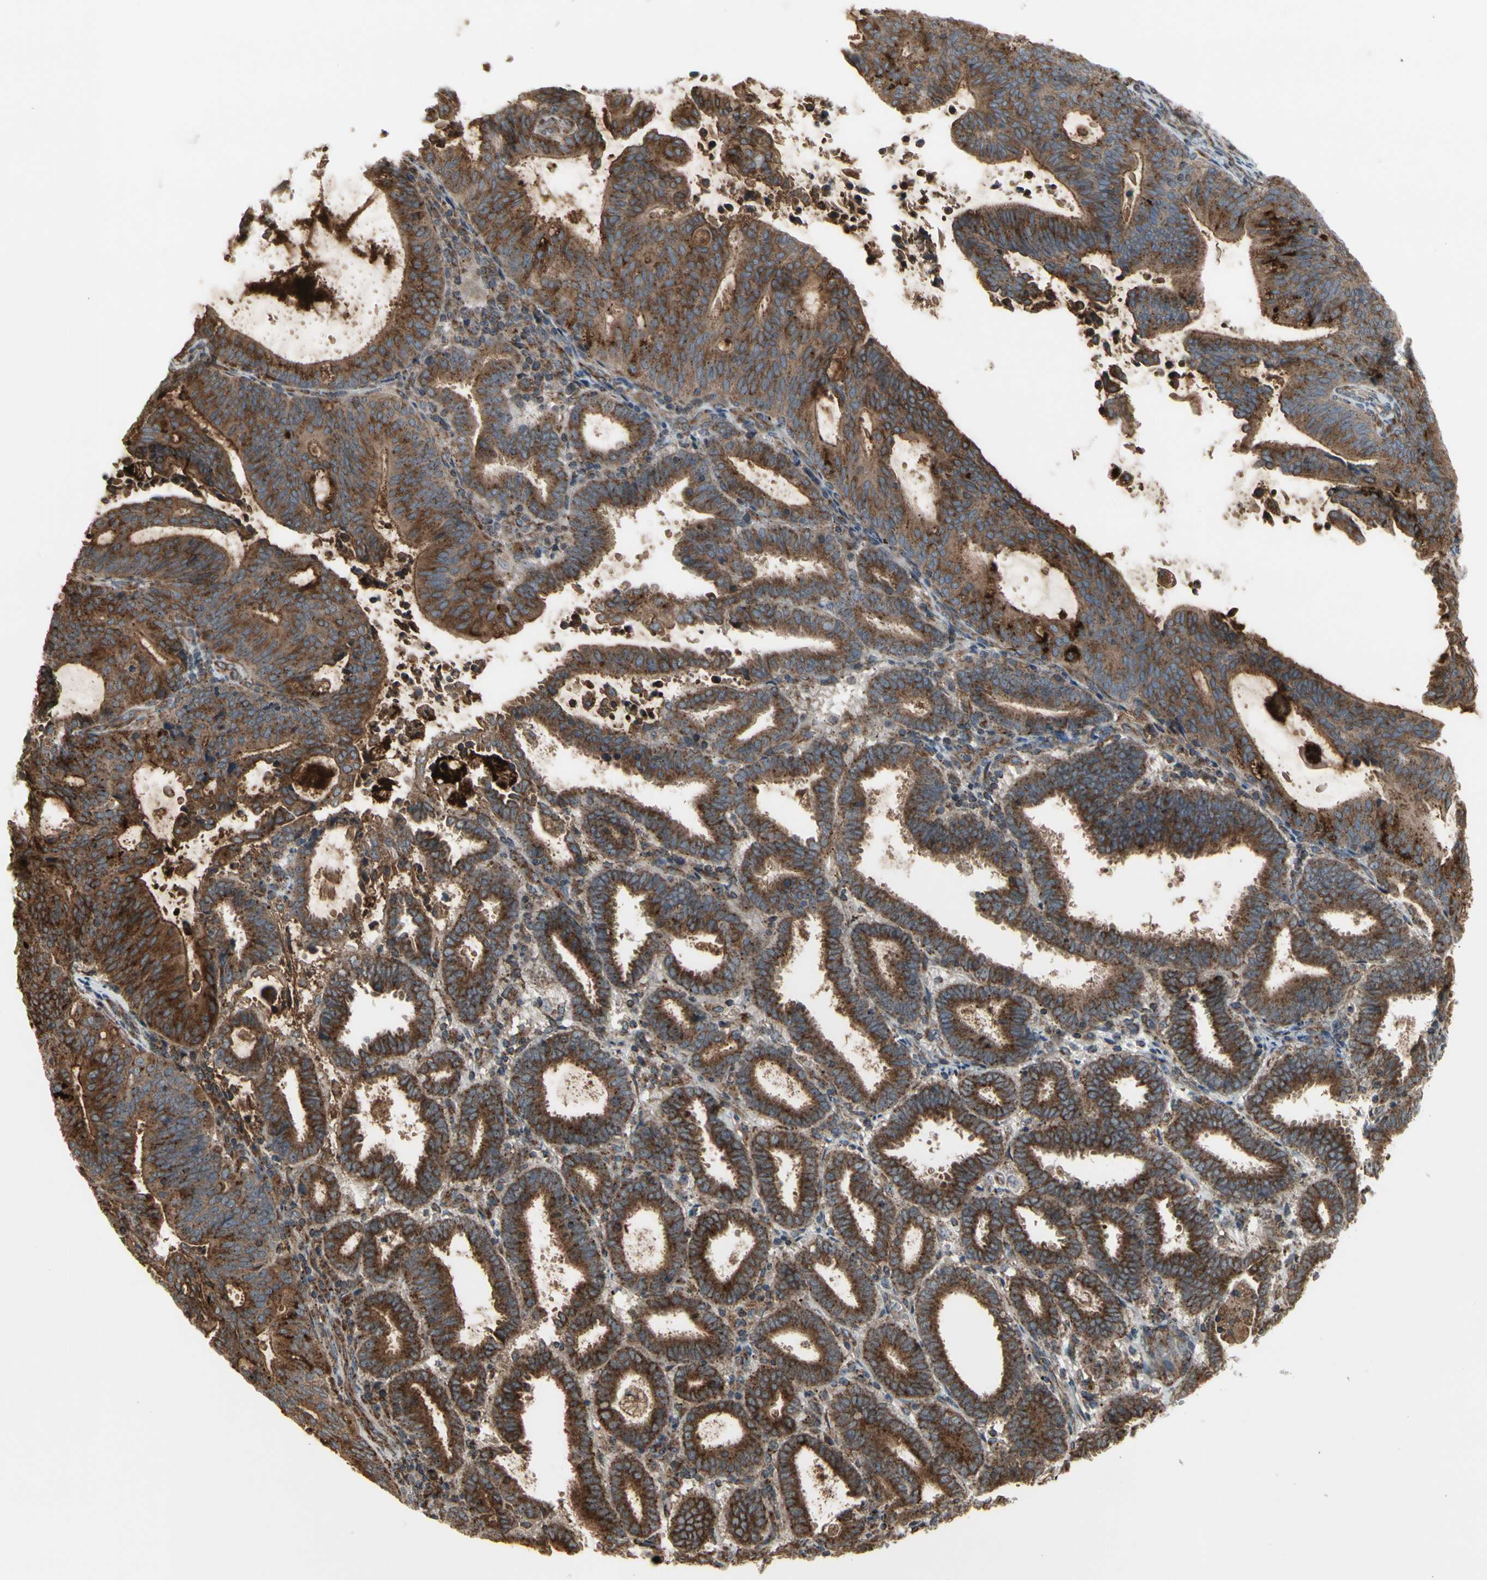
{"staining": {"intensity": "strong", "quantity": ">75%", "location": "cytoplasmic/membranous"}, "tissue": "endometrial cancer", "cell_type": "Tumor cells", "image_type": "cancer", "snomed": [{"axis": "morphology", "description": "Adenocarcinoma, NOS"}, {"axis": "topography", "description": "Uterus"}], "caption": "Endometrial cancer stained with immunohistochemistry displays strong cytoplasmic/membranous staining in approximately >75% of tumor cells.", "gene": "SLC39A9", "patient": {"sex": "female", "age": 83}}